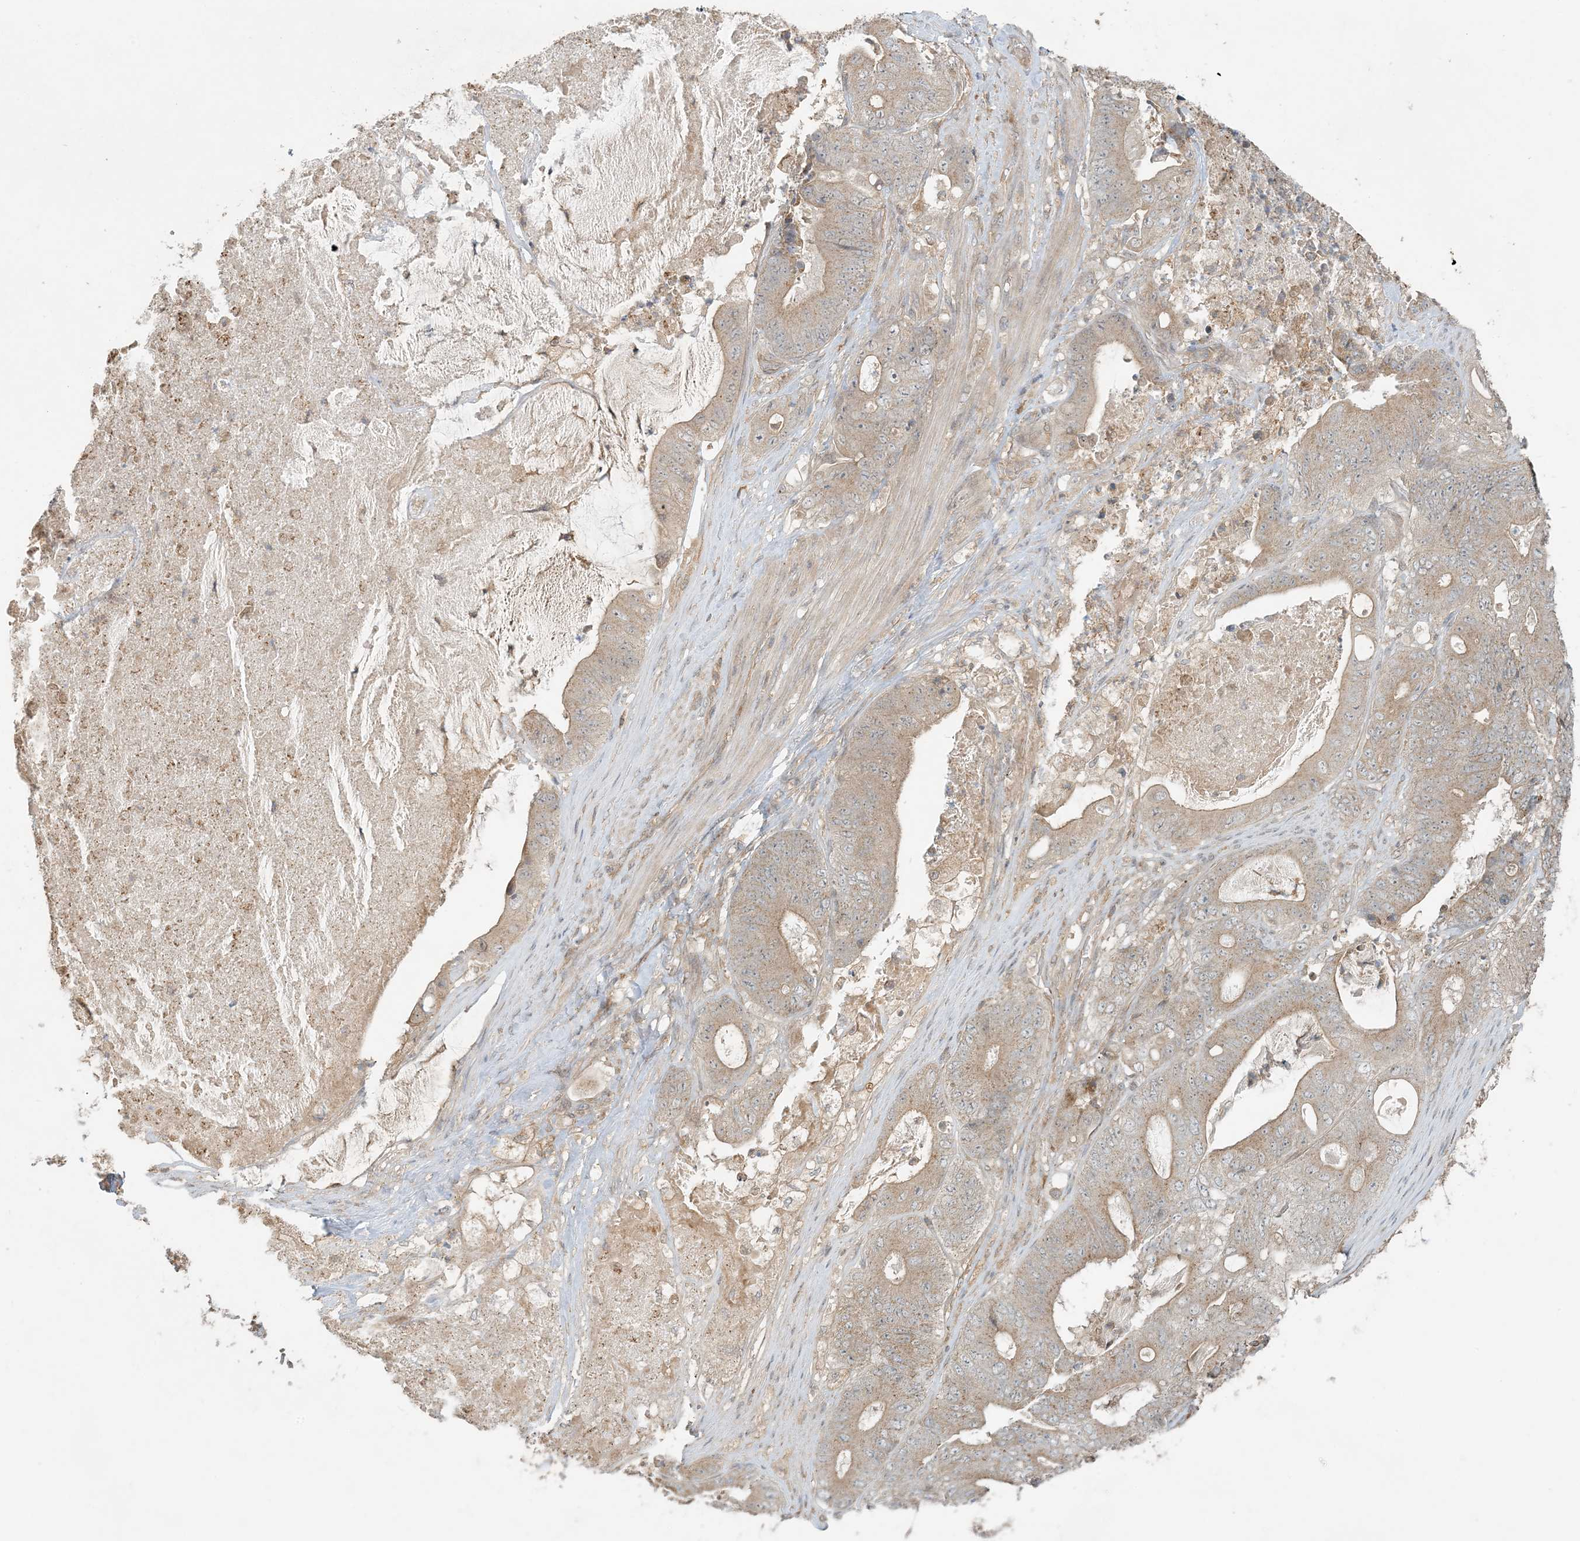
{"staining": {"intensity": "weak", "quantity": ">75%", "location": "cytoplasmic/membranous"}, "tissue": "stomach cancer", "cell_type": "Tumor cells", "image_type": "cancer", "snomed": [{"axis": "morphology", "description": "Adenocarcinoma, NOS"}, {"axis": "topography", "description": "Stomach"}], "caption": "Immunohistochemistry (IHC) micrograph of neoplastic tissue: adenocarcinoma (stomach) stained using immunohistochemistry (IHC) shows low levels of weak protein expression localized specifically in the cytoplasmic/membranous of tumor cells, appearing as a cytoplasmic/membranous brown color.", "gene": "OBI1", "patient": {"sex": "female", "age": 73}}